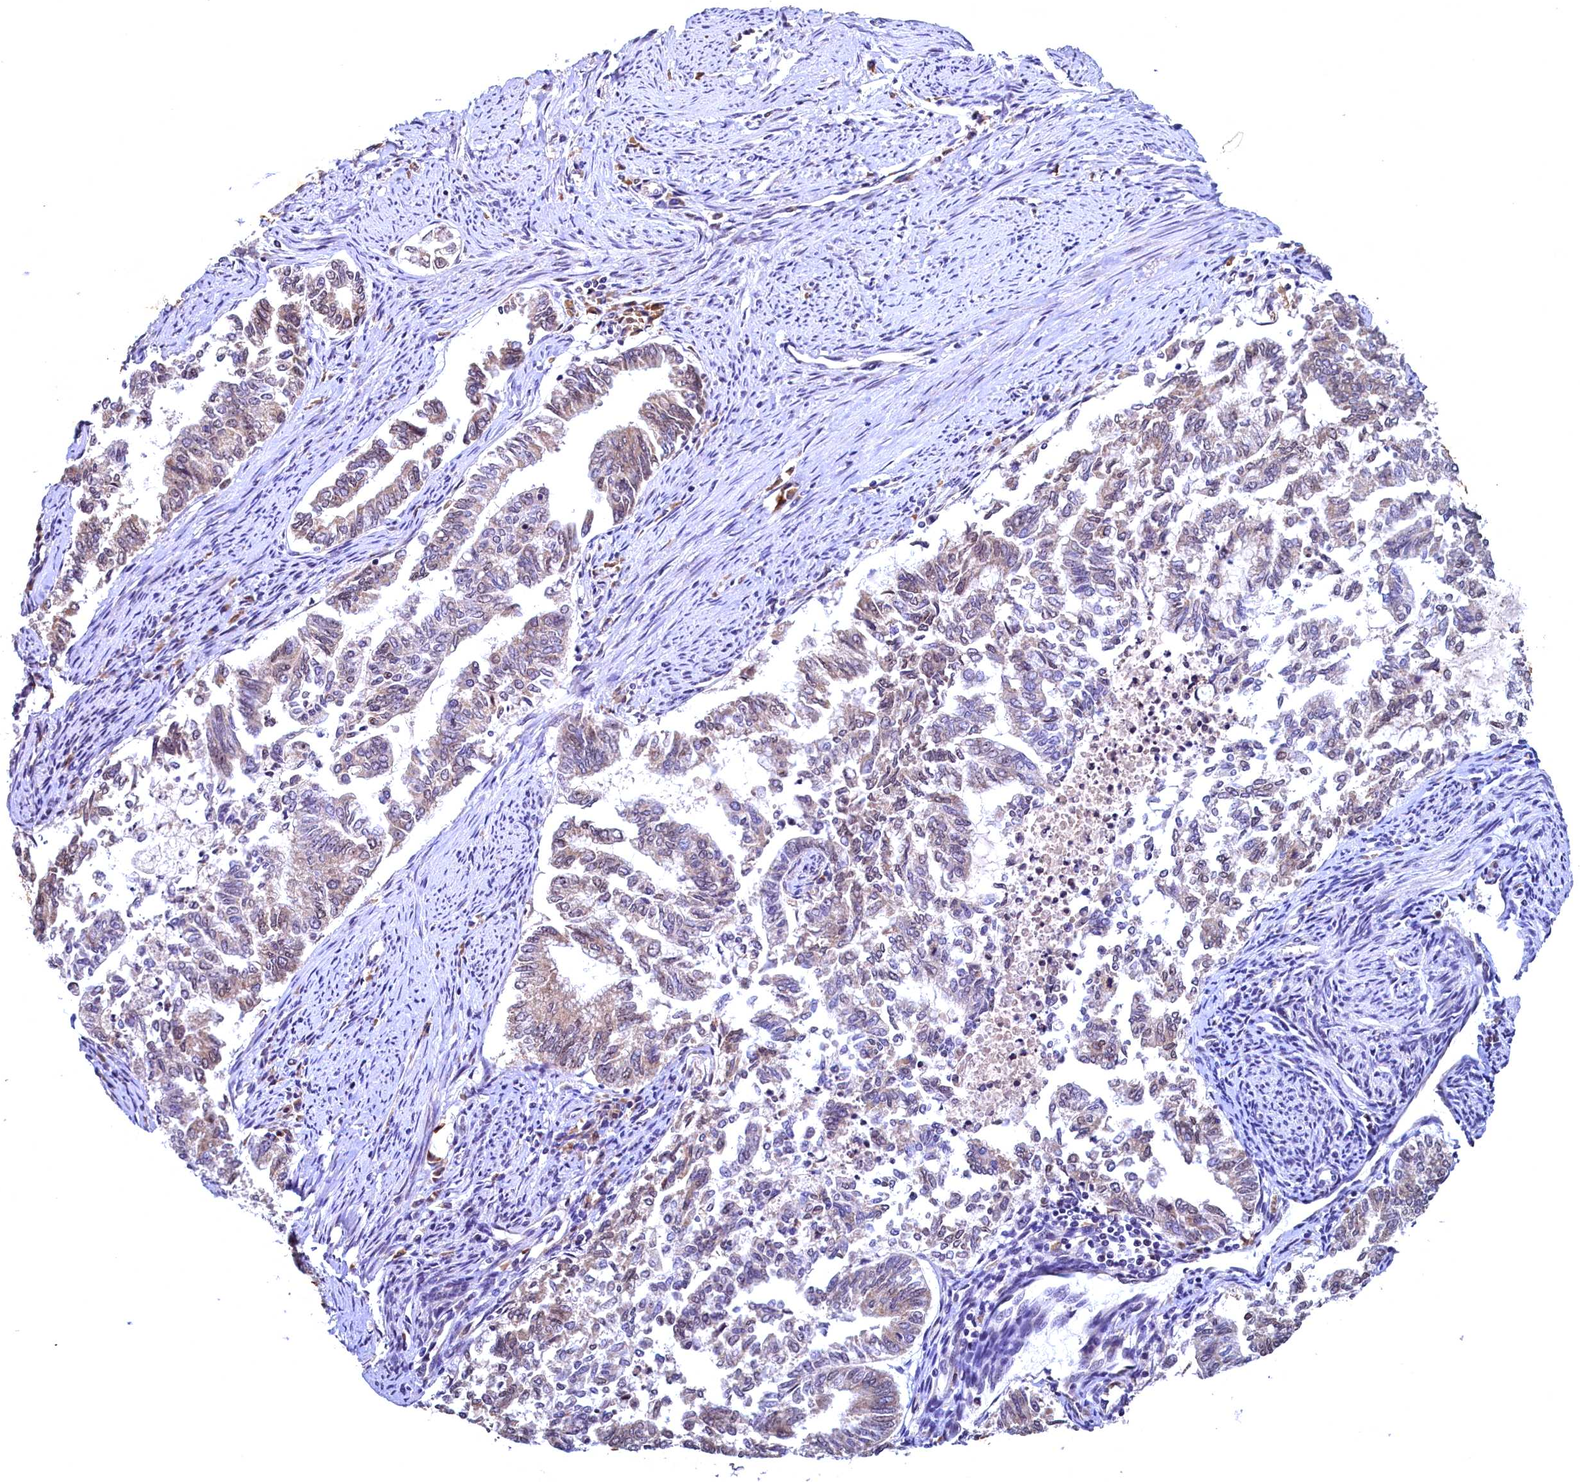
{"staining": {"intensity": "weak", "quantity": "25%-75%", "location": "cytoplasmic/membranous,nuclear"}, "tissue": "endometrial cancer", "cell_type": "Tumor cells", "image_type": "cancer", "snomed": [{"axis": "morphology", "description": "Adenocarcinoma, NOS"}, {"axis": "topography", "description": "Endometrium"}], "caption": "Adenocarcinoma (endometrial) tissue demonstrates weak cytoplasmic/membranous and nuclear staining in about 25%-75% of tumor cells", "gene": "LATS2", "patient": {"sex": "female", "age": 79}}